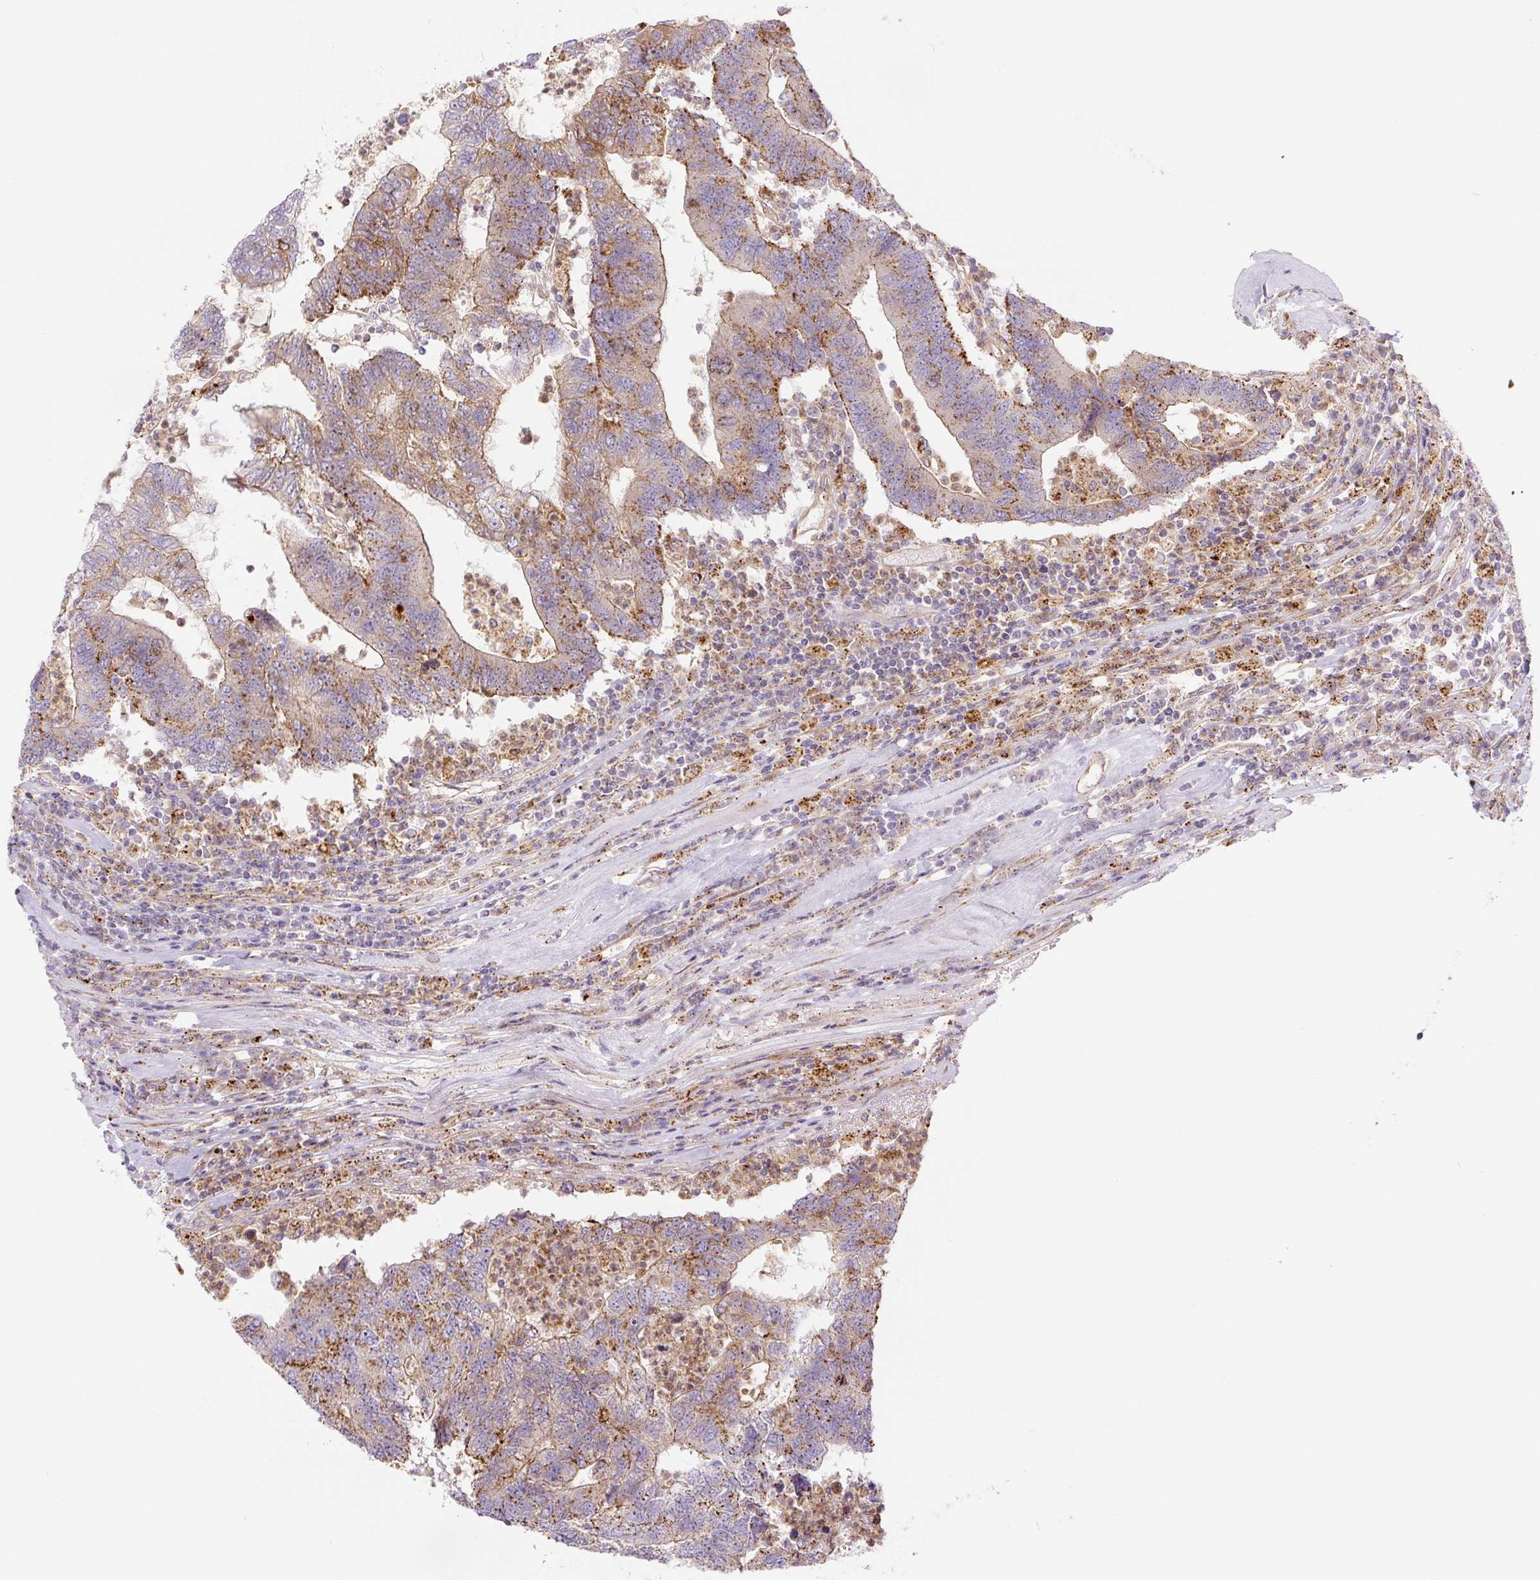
{"staining": {"intensity": "moderate", "quantity": "25%-75%", "location": "cytoplasmic/membranous"}, "tissue": "colorectal cancer", "cell_type": "Tumor cells", "image_type": "cancer", "snomed": [{"axis": "morphology", "description": "Adenocarcinoma, NOS"}, {"axis": "topography", "description": "Colon"}], "caption": "Moderate cytoplasmic/membranous protein expression is appreciated in about 25%-75% of tumor cells in colorectal cancer.", "gene": "ZSWIM7", "patient": {"sex": "female", "age": 48}}